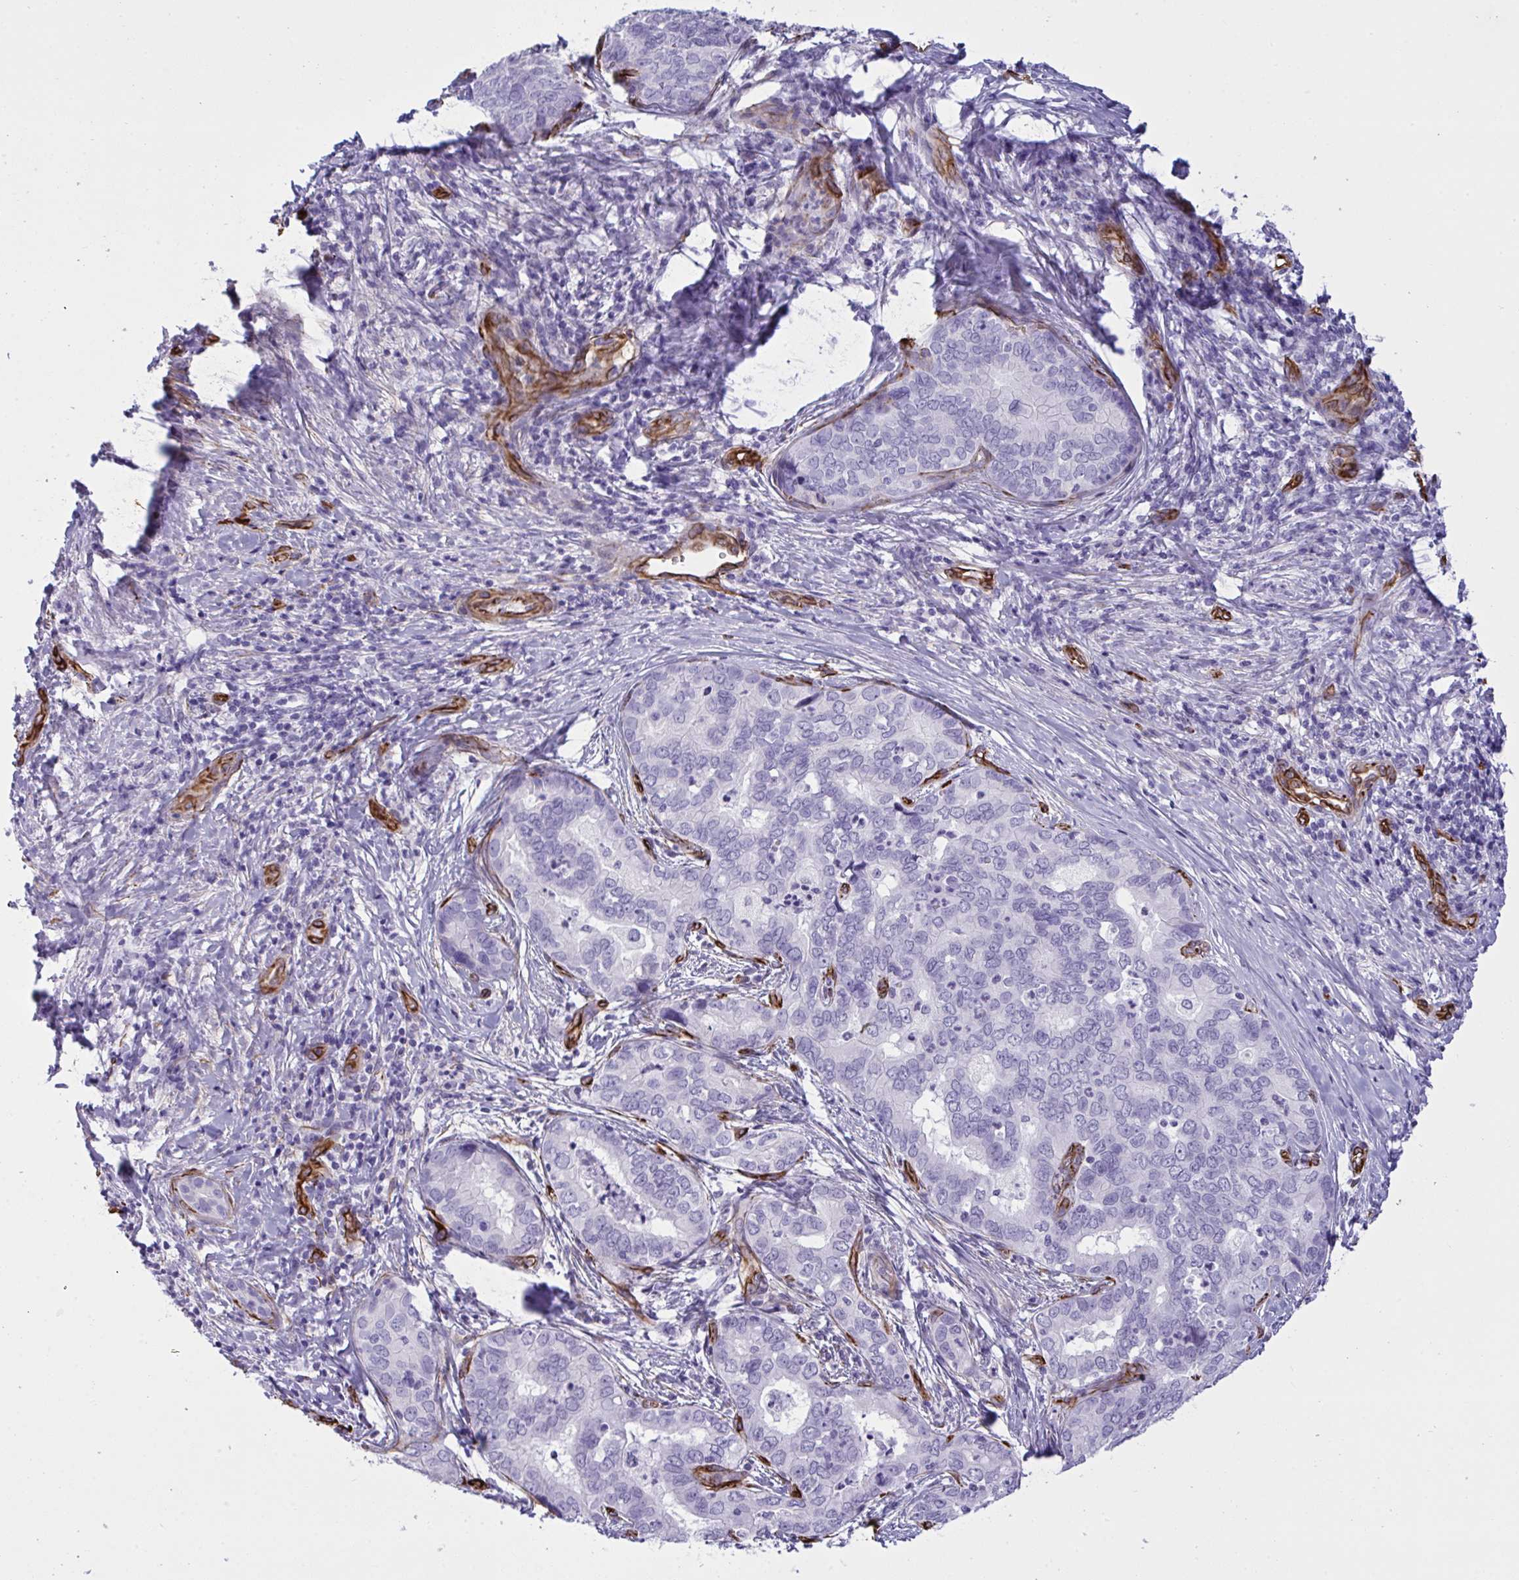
{"staining": {"intensity": "negative", "quantity": "none", "location": "none"}, "tissue": "liver cancer", "cell_type": "Tumor cells", "image_type": "cancer", "snomed": [{"axis": "morphology", "description": "Cholangiocarcinoma"}, {"axis": "topography", "description": "Liver"}], "caption": "IHC micrograph of neoplastic tissue: cholangiocarcinoma (liver) stained with DAB (3,3'-diaminobenzidine) demonstrates no significant protein staining in tumor cells.", "gene": "SLC35B1", "patient": {"sex": "female", "age": 64}}